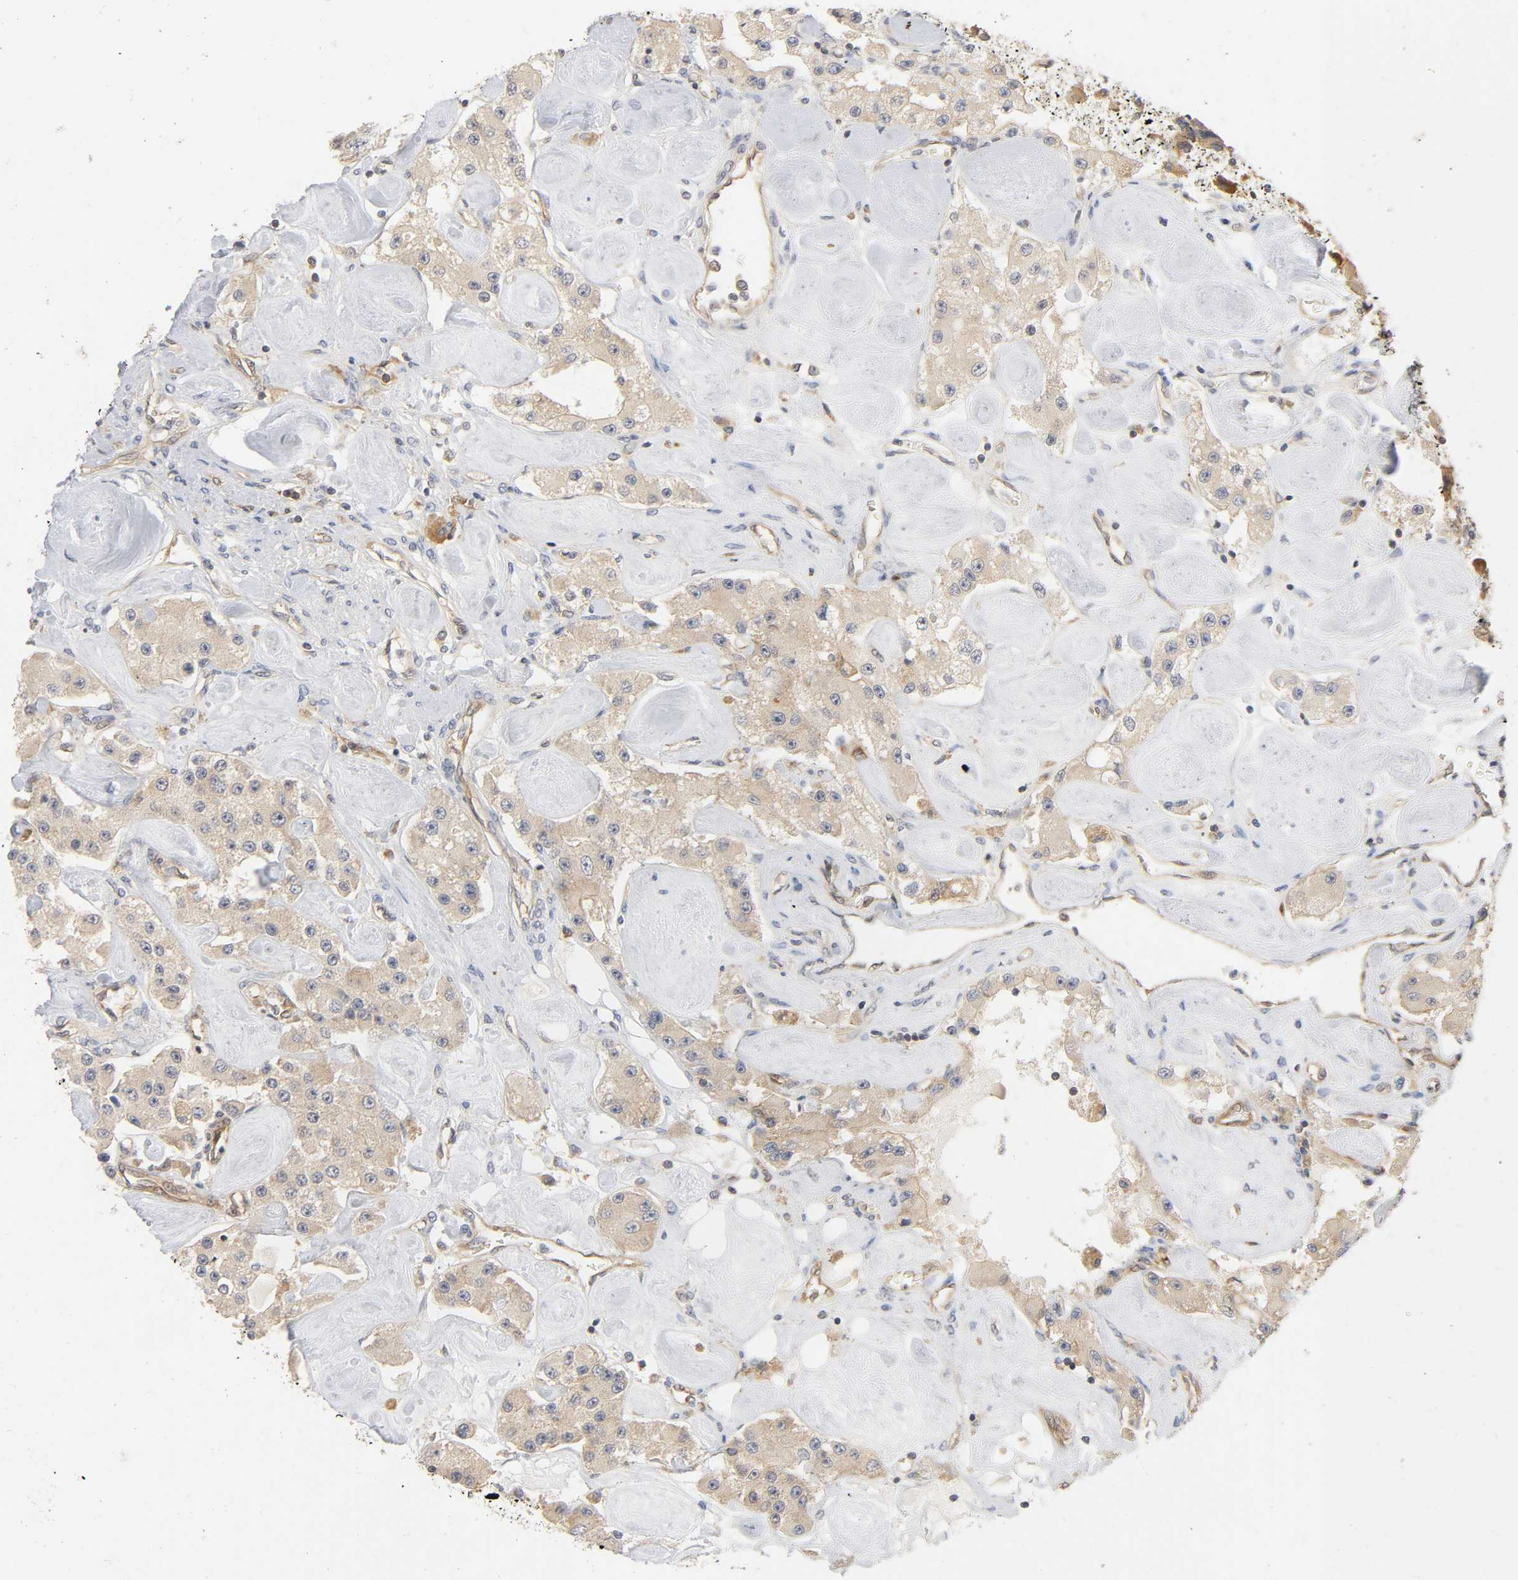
{"staining": {"intensity": "weak", "quantity": ">75%", "location": "cytoplasmic/membranous"}, "tissue": "carcinoid", "cell_type": "Tumor cells", "image_type": "cancer", "snomed": [{"axis": "morphology", "description": "Carcinoid, malignant, NOS"}, {"axis": "topography", "description": "Pancreas"}], "caption": "Immunohistochemical staining of malignant carcinoid reveals low levels of weak cytoplasmic/membranous protein positivity in approximately >75% of tumor cells.", "gene": "SCHIP1", "patient": {"sex": "male", "age": 41}}